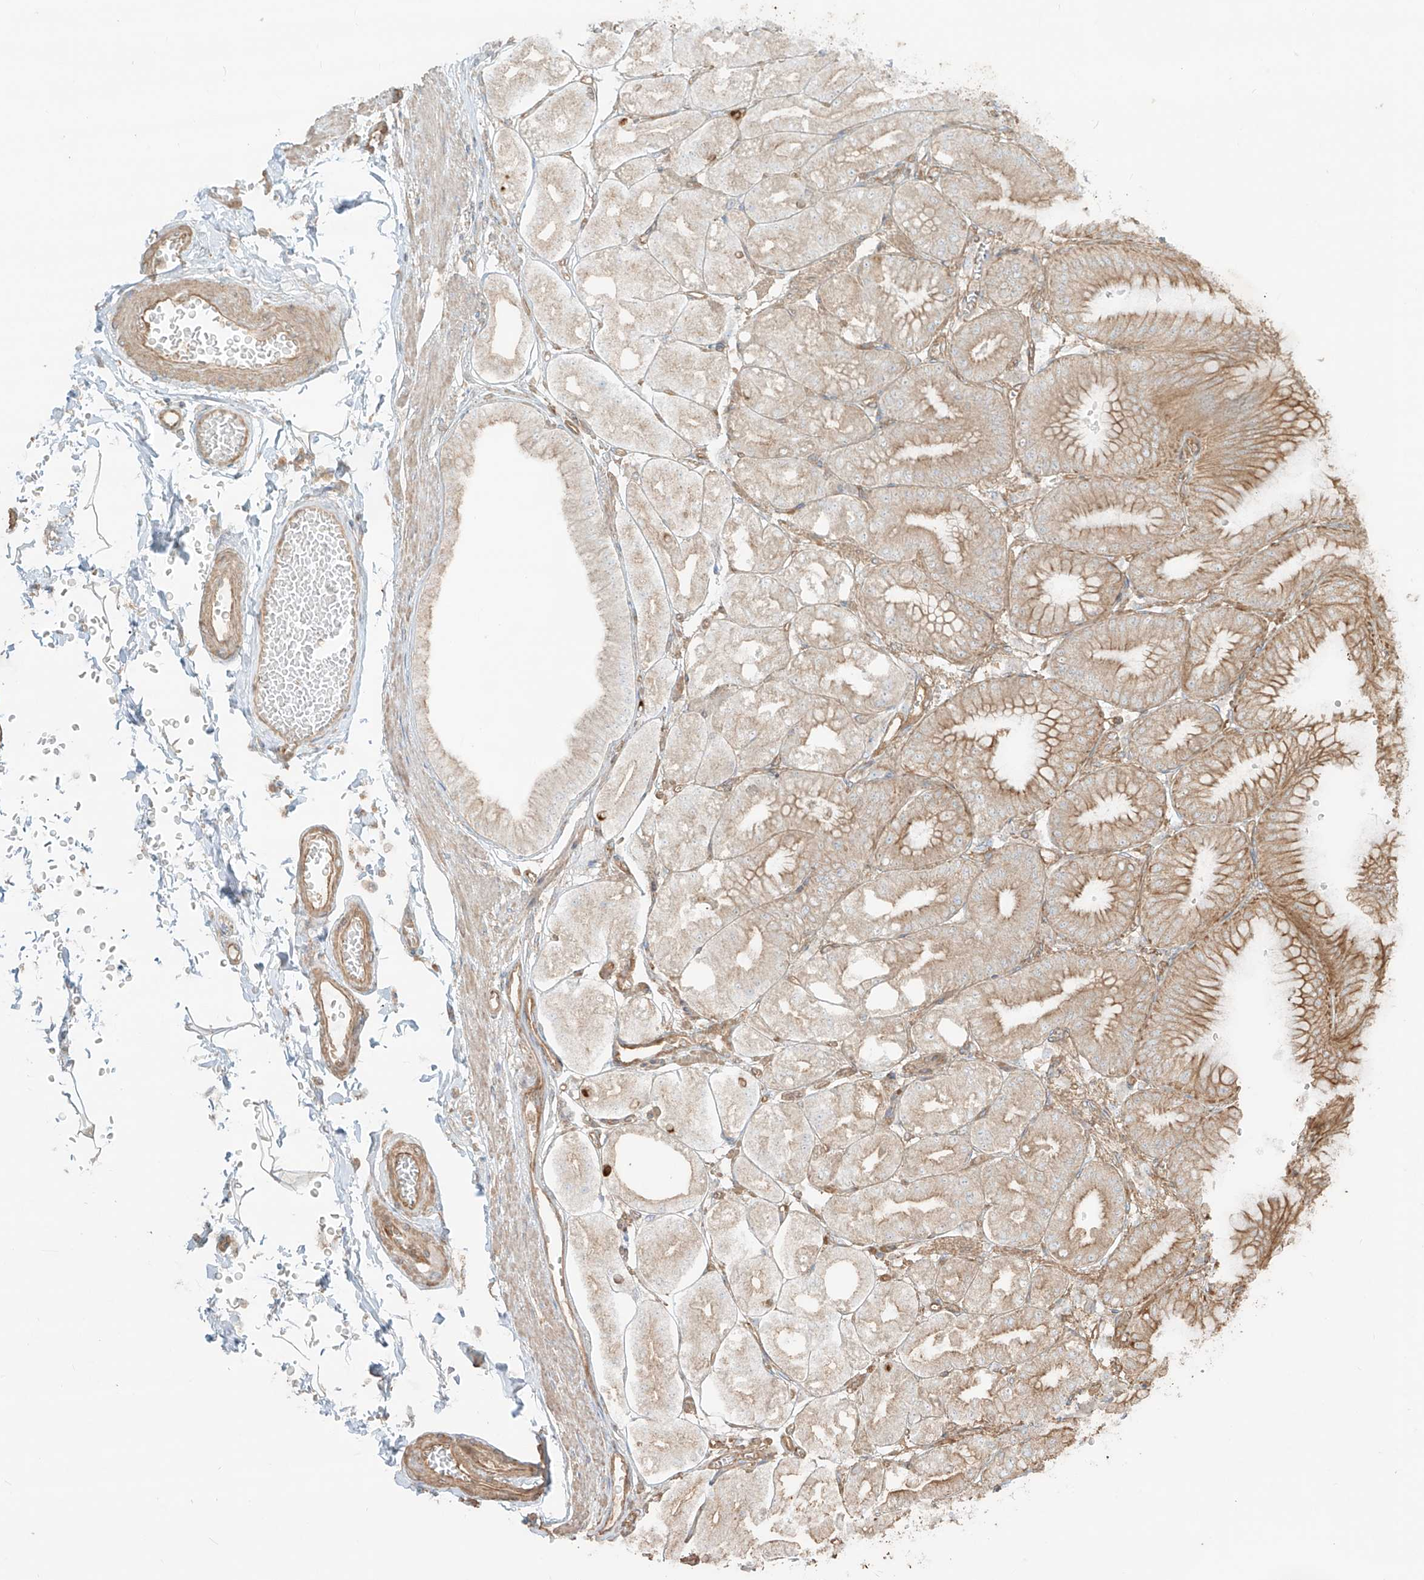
{"staining": {"intensity": "moderate", "quantity": ">75%", "location": "cytoplasmic/membranous"}, "tissue": "stomach", "cell_type": "Glandular cells", "image_type": "normal", "snomed": [{"axis": "morphology", "description": "Normal tissue, NOS"}, {"axis": "topography", "description": "Stomach, lower"}], "caption": "Protein positivity by IHC demonstrates moderate cytoplasmic/membranous positivity in approximately >75% of glandular cells in normal stomach. (IHC, brightfield microscopy, high magnification).", "gene": "CCDC115", "patient": {"sex": "male", "age": 71}}